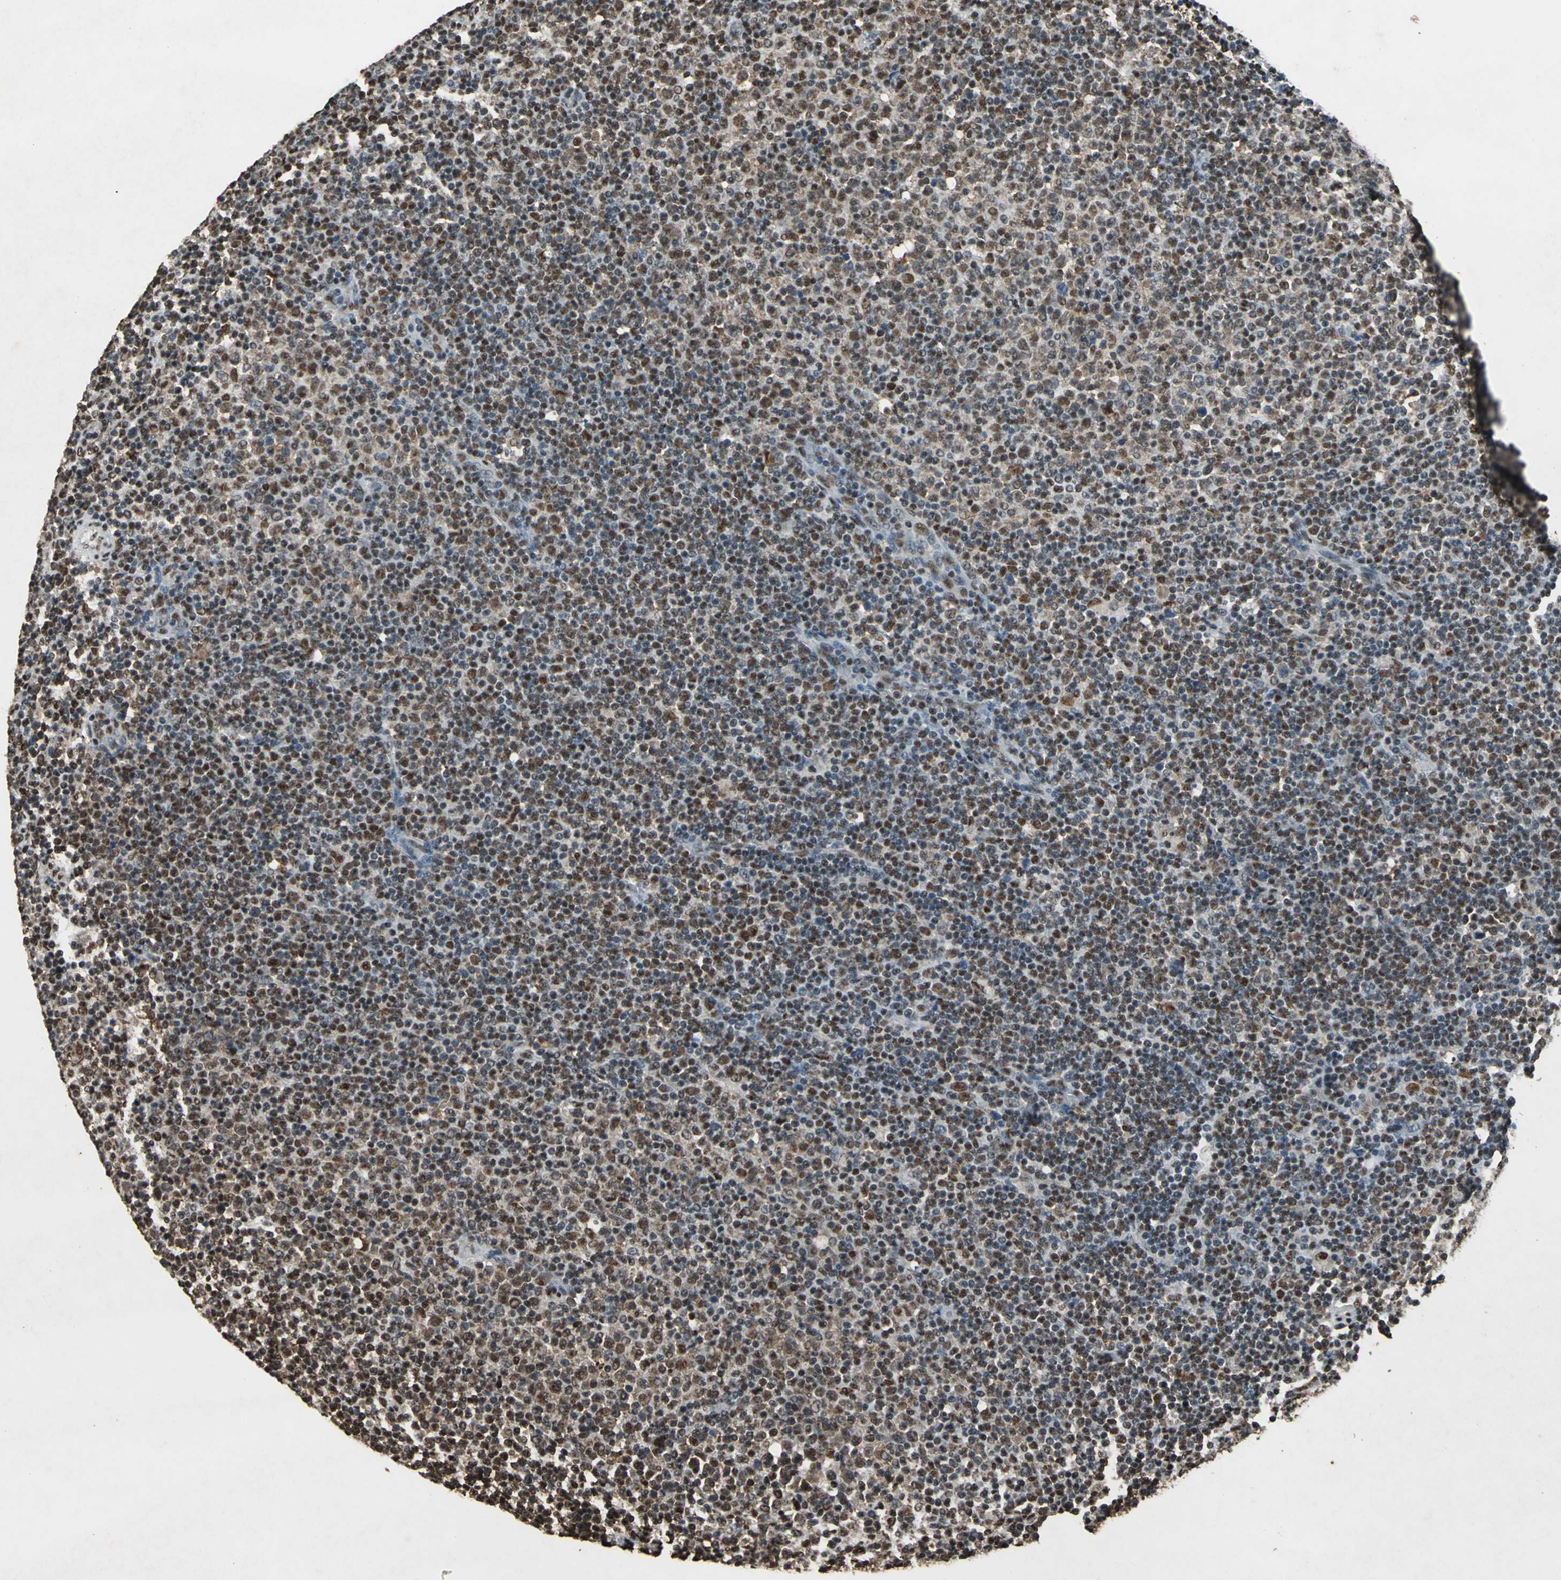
{"staining": {"intensity": "moderate", "quantity": "25%-75%", "location": "nuclear"}, "tissue": "lymphoma", "cell_type": "Tumor cells", "image_type": "cancer", "snomed": [{"axis": "morphology", "description": "Malignant lymphoma, non-Hodgkin's type, Low grade"}, {"axis": "topography", "description": "Lymph node"}], "caption": "Malignant lymphoma, non-Hodgkin's type (low-grade) stained with DAB IHC exhibits medium levels of moderate nuclear staining in about 25%-75% of tumor cells.", "gene": "ANP32A", "patient": {"sex": "male", "age": 70}}